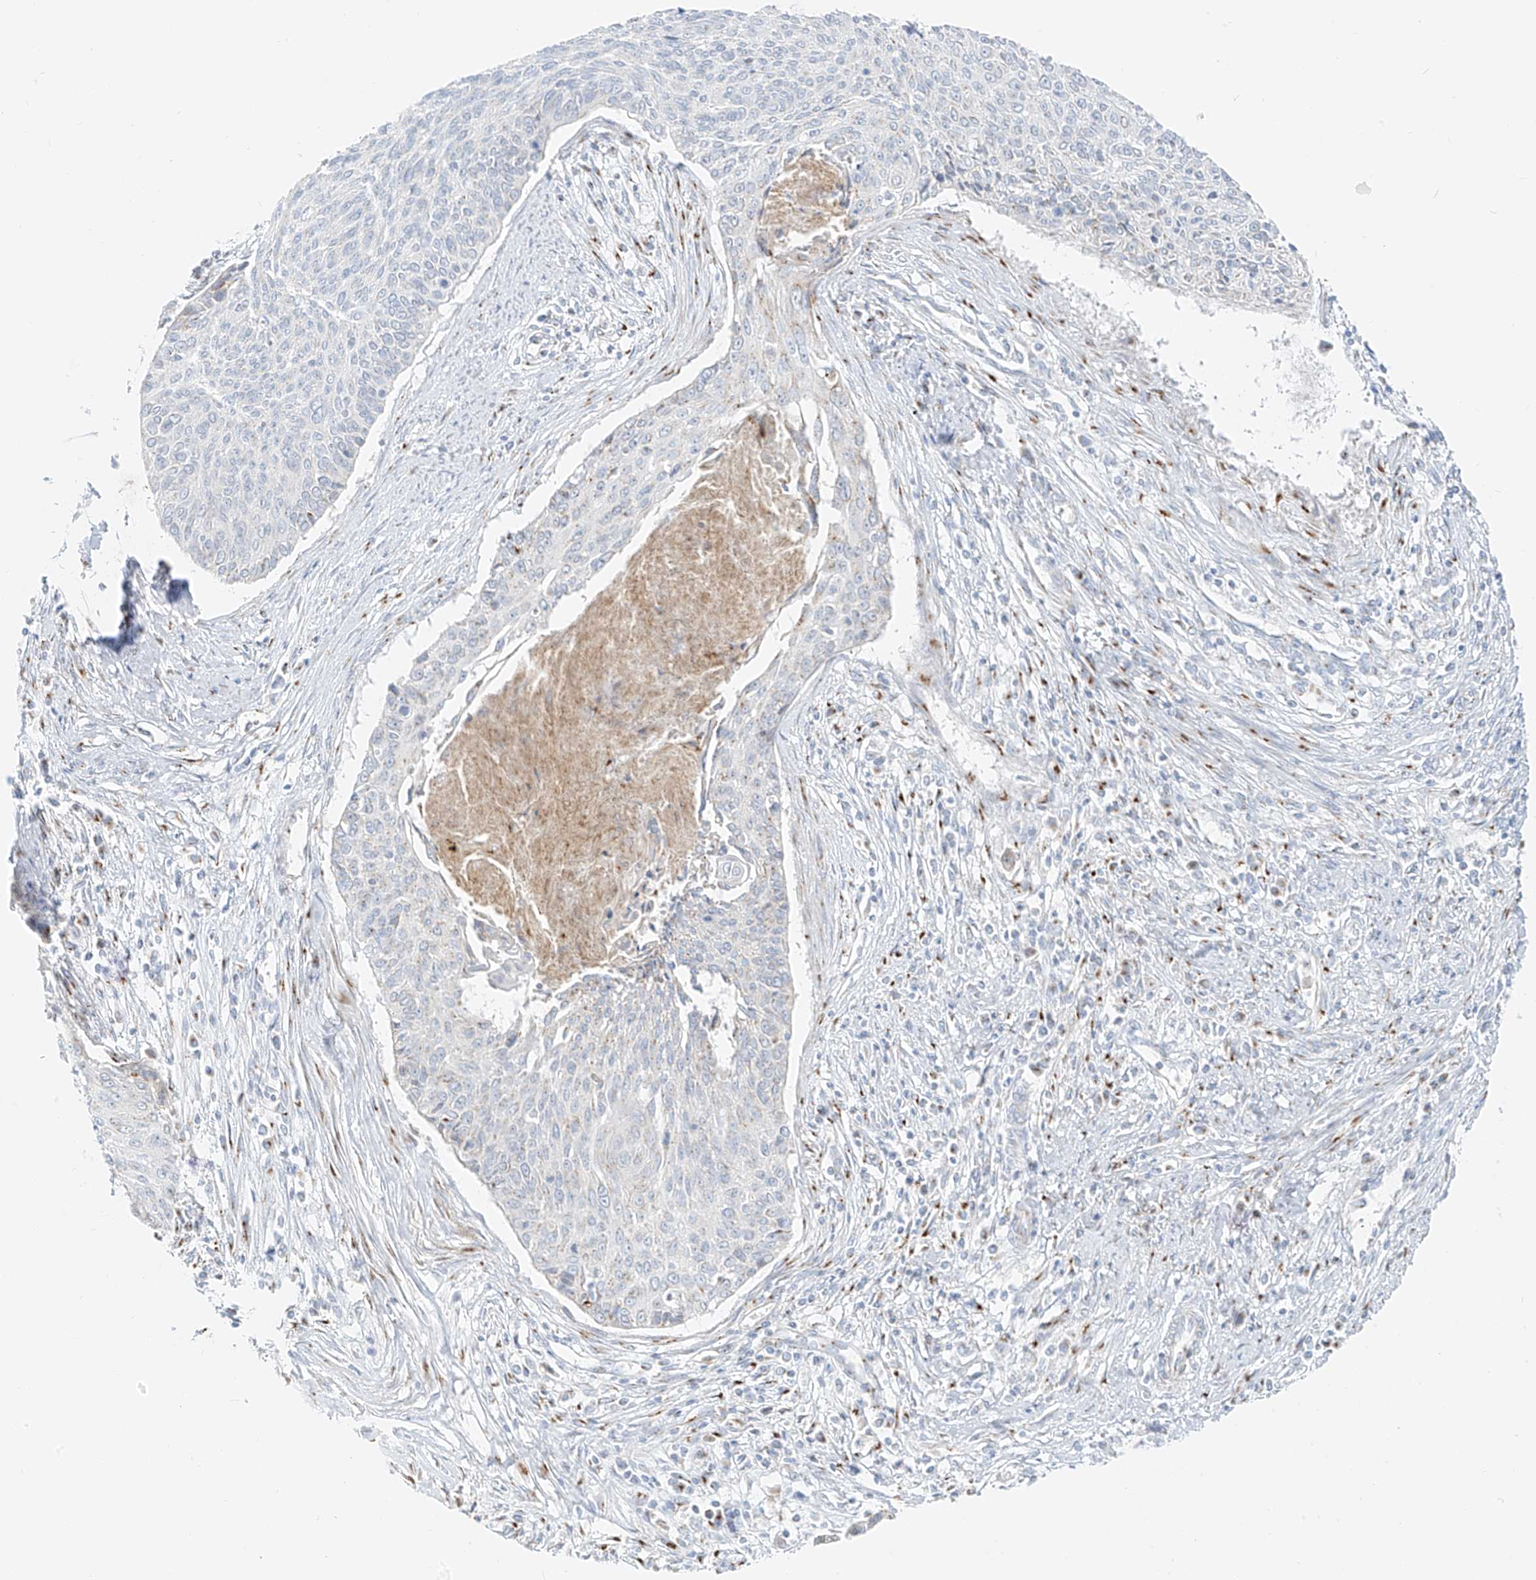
{"staining": {"intensity": "negative", "quantity": "none", "location": "none"}, "tissue": "cervical cancer", "cell_type": "Tumor cells", "image_type": "cancer", "snomed": [{"axis": "morphology", "description": "Squamous cell carcinoma, NOS"}, {"axis": "topography", "description": "Cervix"}], "caption": "Squamous cell carcinoma (cervical) was stained to show a protein in brown. There is no significant staining in tumor cells.", "gene": "TMEM87B", "patient": {"sex": "female", "age": 55}}